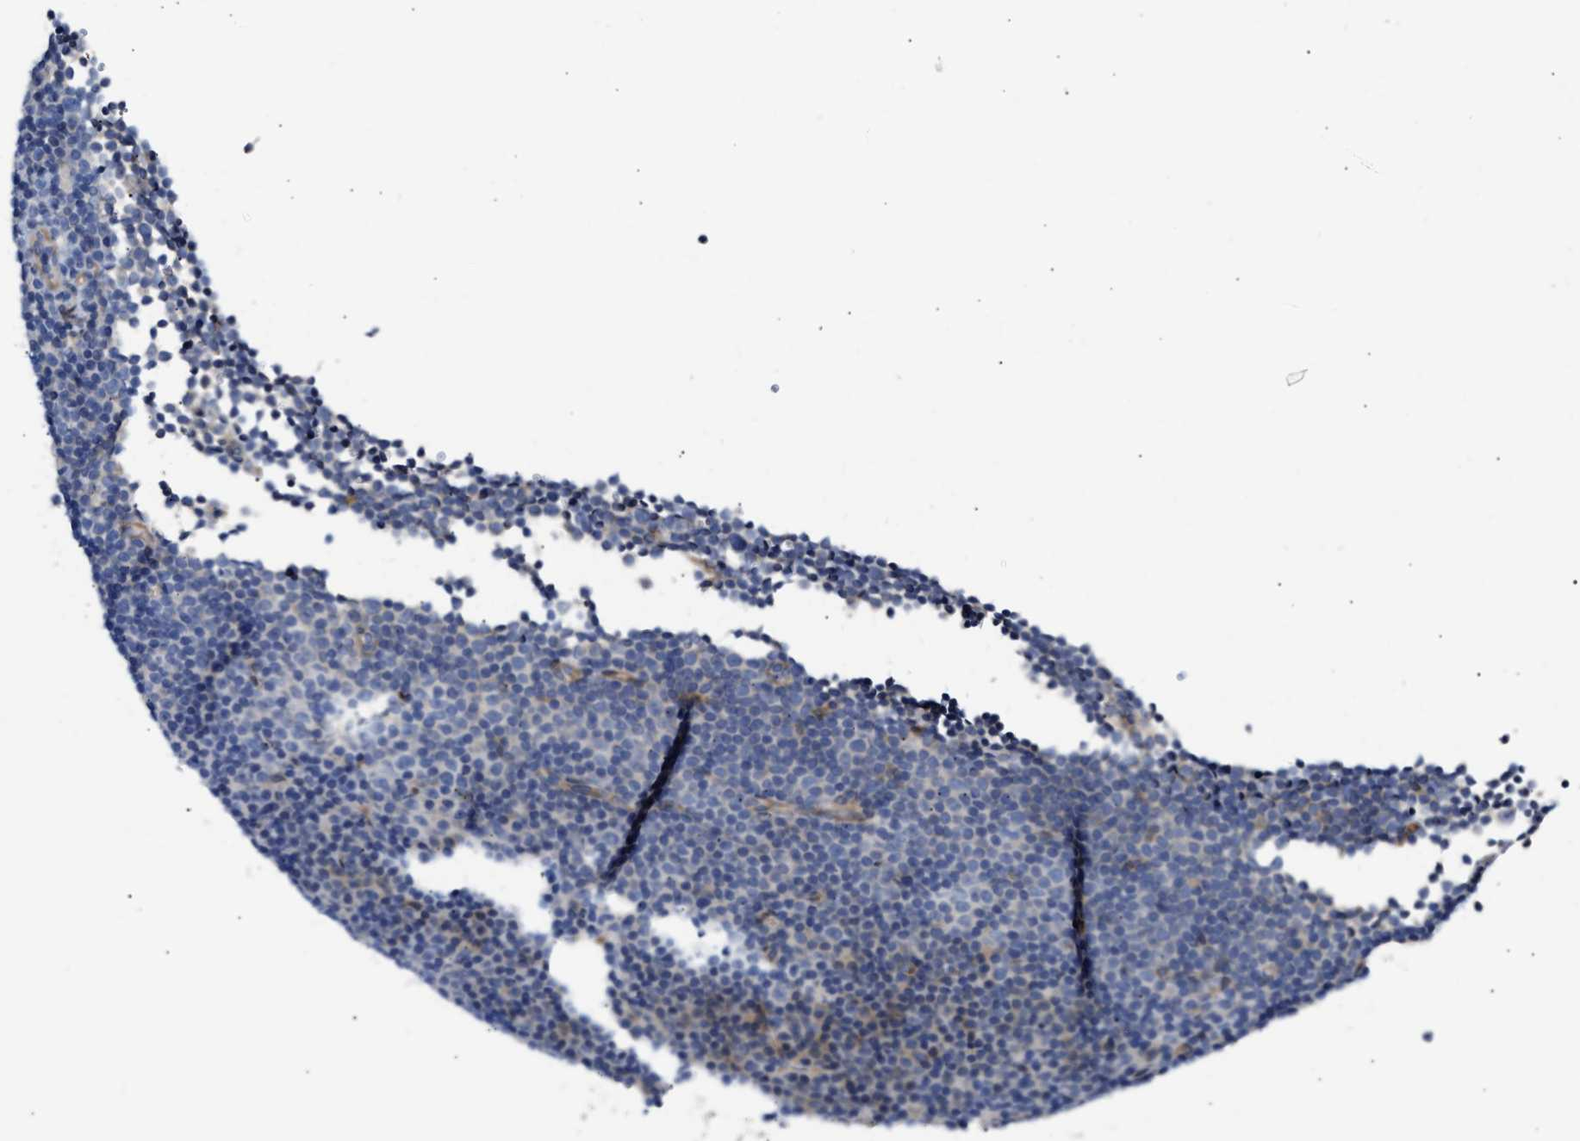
{"staining": {"intensity": "negative", "quantity": "none", "location": "none"}, "tissue": "lymphoma", "cell_type": "Tumor cells", "image_type": "cancer", "snomed": [{"axis": "morphology", "description": "Malignant lymphoma, non-Hodgkin's type, Low grade"}, {"axis": "topography", "description": "Lymph node"}], "caption": "Histopathology image shows no significant protein positivity in tumor cells of lymphoma.", "gene": "FHL1", "patient": {"sex": "female", "age": 67}}